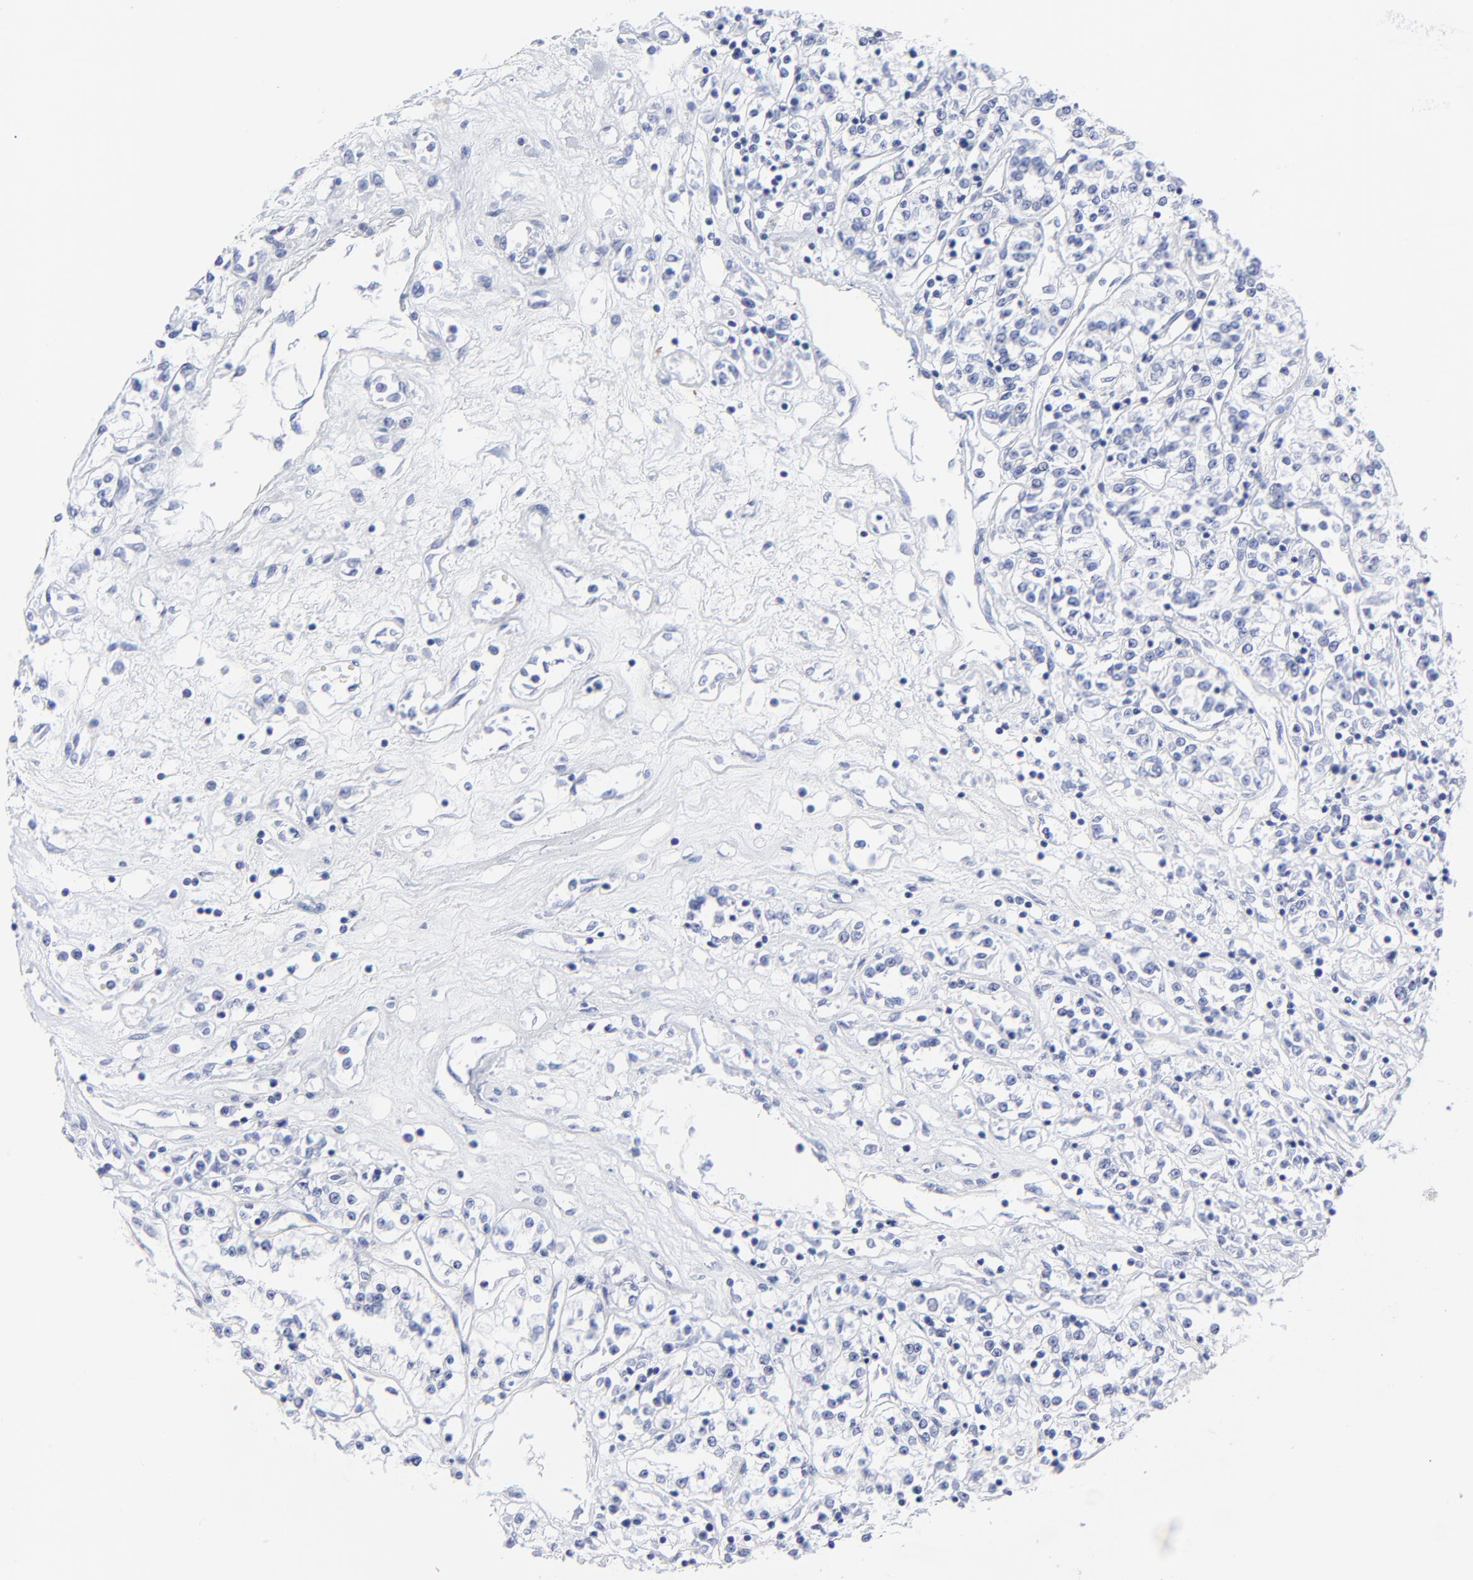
{"staining": {"intensity": "negative", "quantity": "none", "location": "none"}, "tissue": "renal cancer", "cell_type": "Tumor cells", "image_type": "cancer", "snomed": [{"axis": "morphology", "description": "Adenocarcinoma, NOS"}, {"axis": "topography", "description": "Kidney"}], "caption": "Tumor cells show no significant protein positivity in renal adenocarcinoma.", "gene": "CNTN3", "patient": {"sex": "female", "age": 76}}